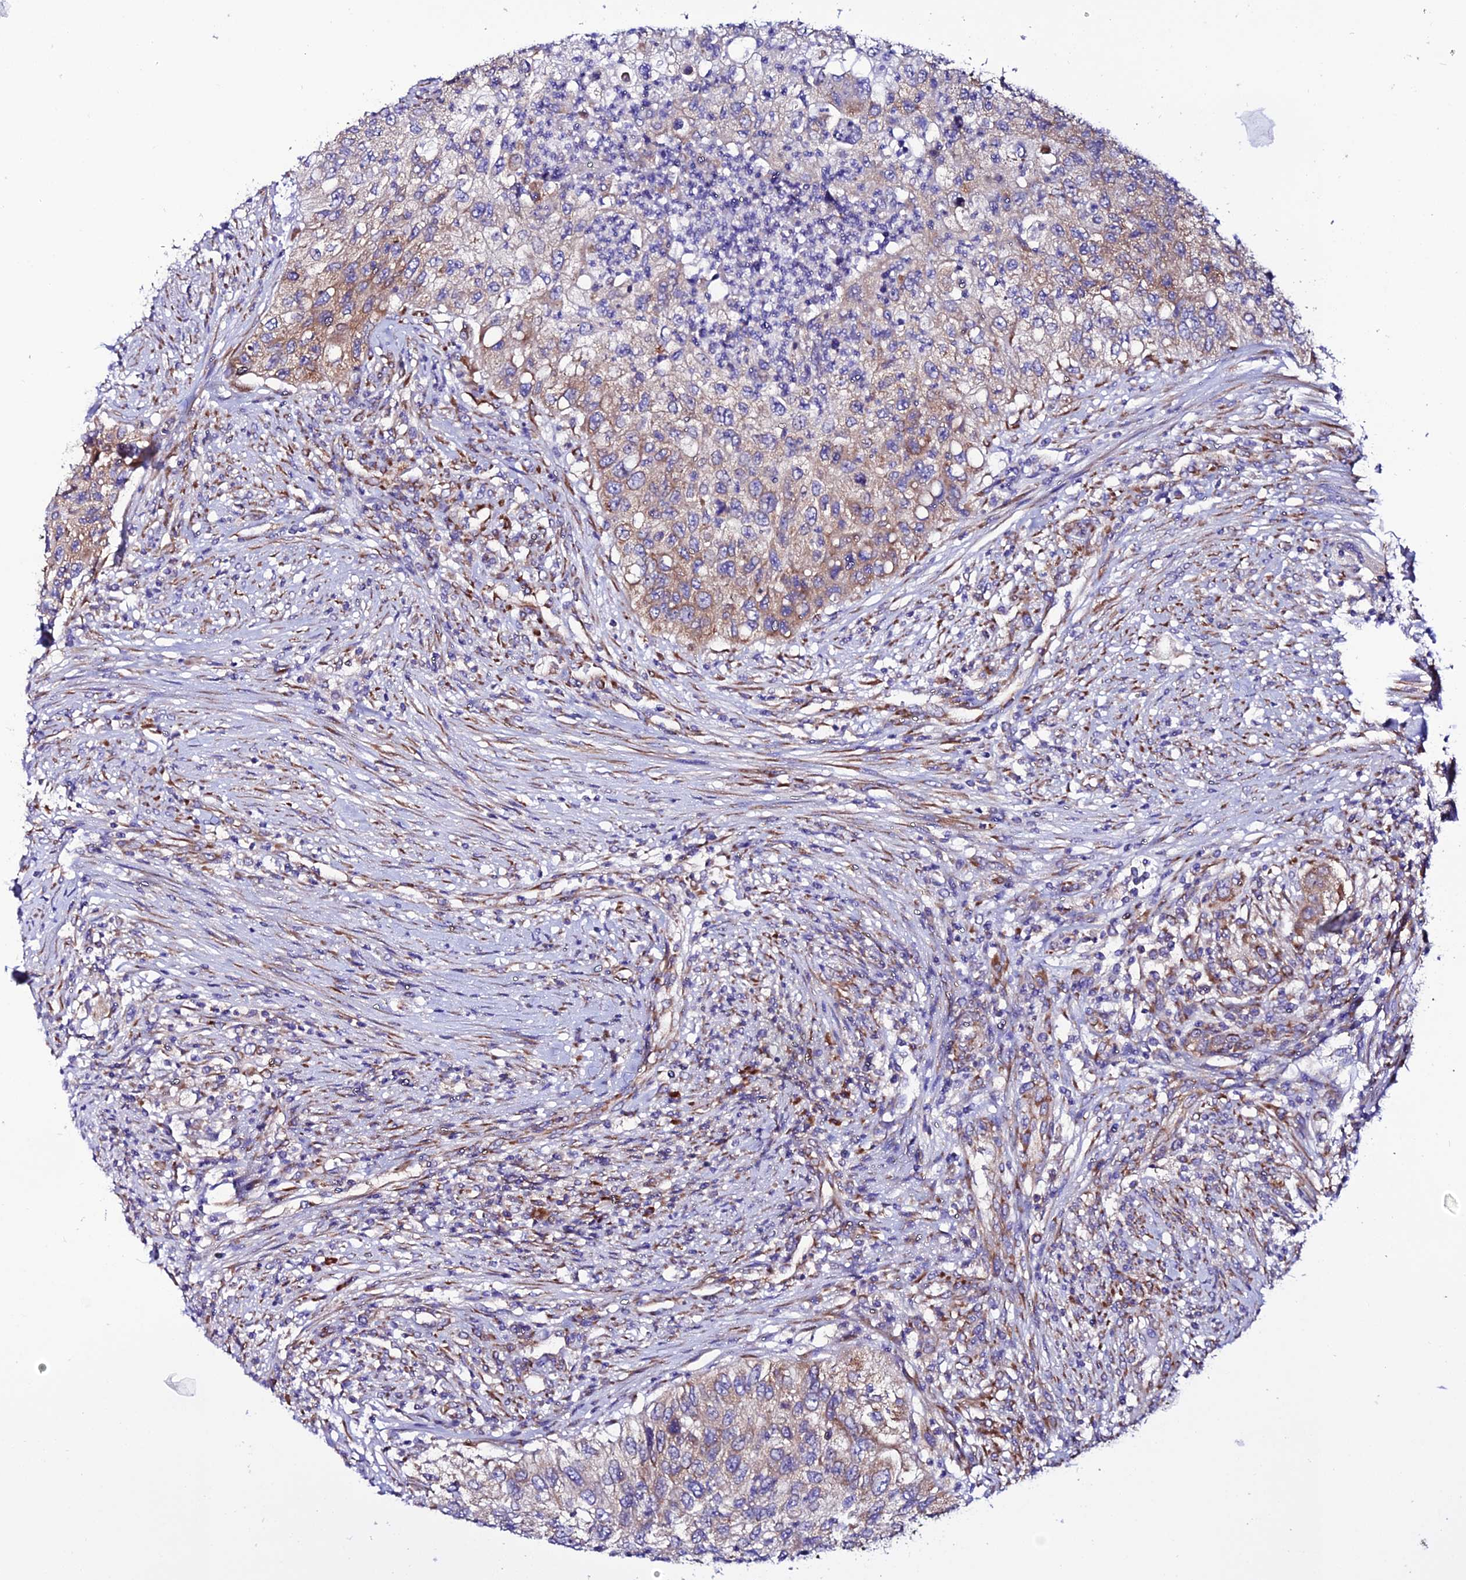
{"staining": {"intensity": "moderate", "quantity": "25%-75%", "location": "cytoplasmic/membranous"}, "tissue": "urothelial cancer", "cell_type": "Tumor cells", "image_type": "cancer", "snomed": [{"axis": "morphology", "description": "Urothelial carcinoma, High grade"}, {"axis": "topography", "description": "Urinary bladder"}], "caption": "High-magnification brightfield microscopy of urothelial carcinoma (high-grade) stained with DAB (3,3'-diaminobenzidine) (brown) and counterstained with hematoxylin (blue). tumor cells exhibit moderate cytoplasmic/membranous expression is identified in approximately25%-75% of cells.", "gene": "EEF1G", "patient": {"sex": "female", "age": 60}}